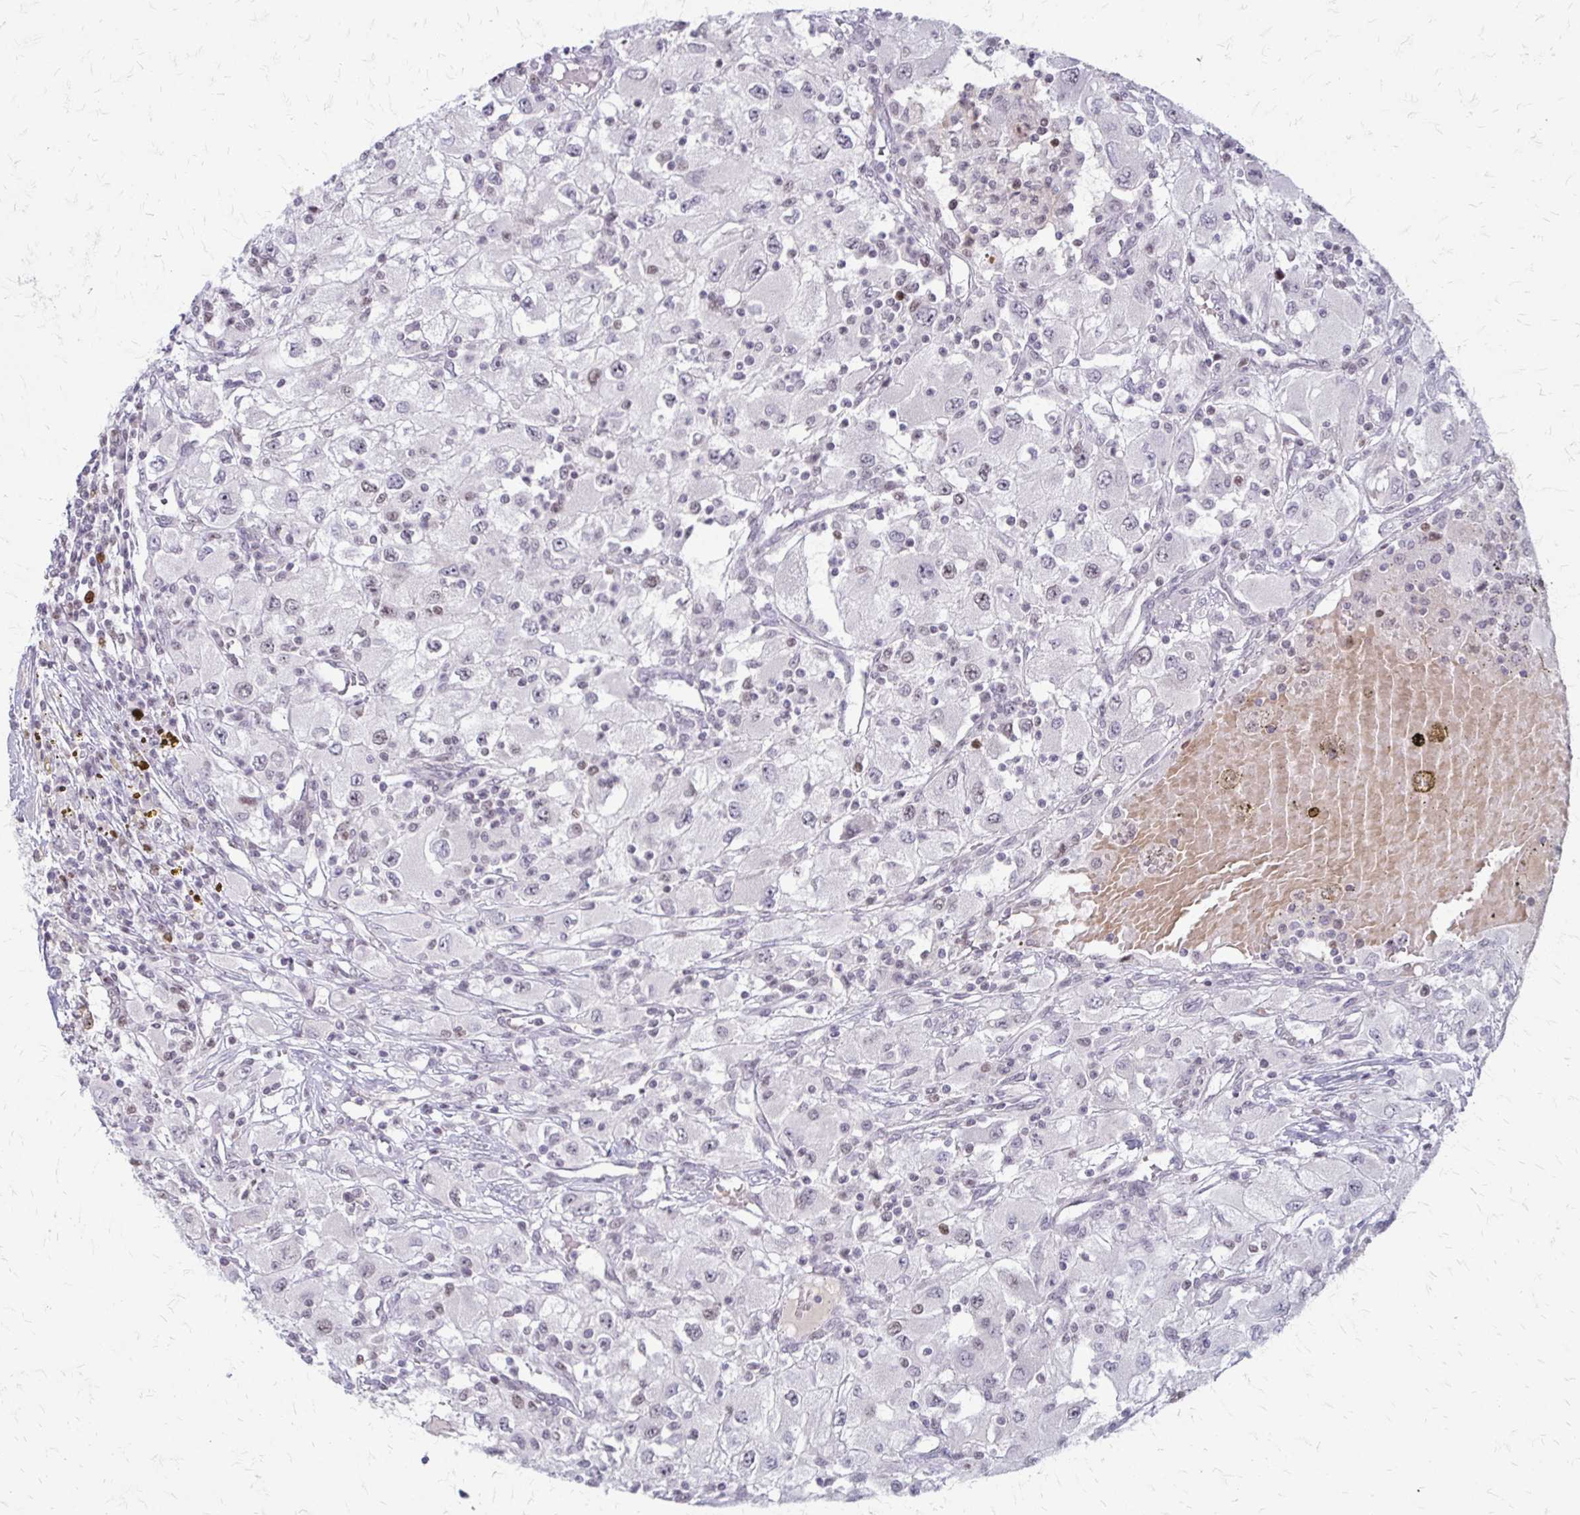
{"staining": {"intensity": "weak", "quantity": "<25%", "location": "nuclear"}, "tissue": "renal cancer", "cell_type": "Tumor cells", "image_type": "cancer", "snomed": [{"axis": "morphology", "description": "Adenocarcinoma, NOS"}, {"axis": "topography", "description": "Kidney"}], "caption": "Immunohistochemistry micrograph of neoplastic tissue: renal adenocarcinoma stained with DAB exhibits no significant protein staining in tumor cells.", "gene": "EED", "patient": {"sex": "female", "age": 67}}